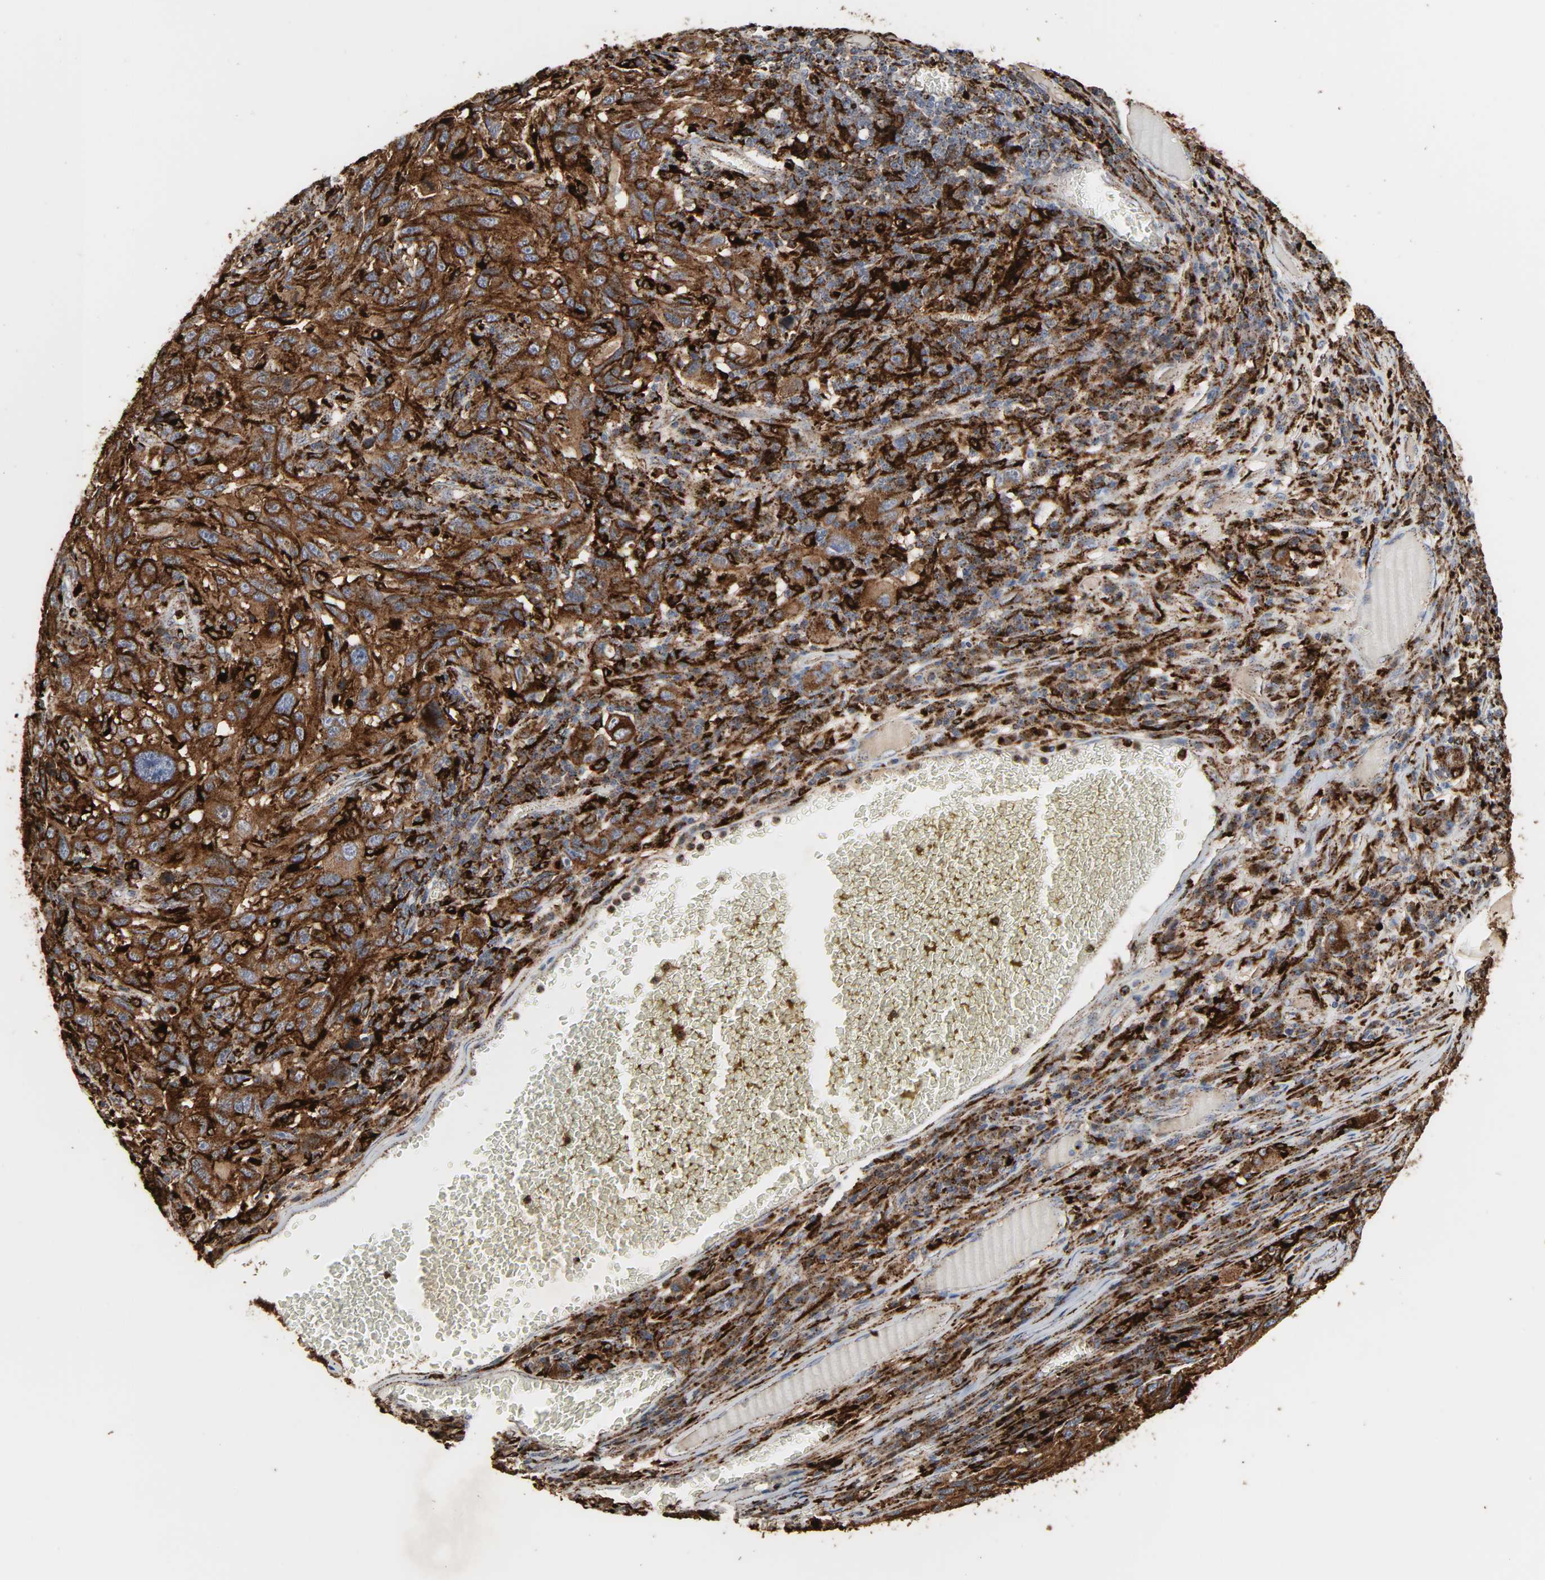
{"staining": {"intensity": "strong", "quantity": ">75%", "location": "cytoplasmic/membranous"}, "tissue": "melanoma", "cell_type": "Tumor cells", "image_type": "cancer", "snomed": [{"axis": "morphology", "description": "Malignant melanoma, NOS"}, {"axis": "topography", "description": "Skin"}], "caption": "Malignant melanoma stained for a protein reveals strong cytoplasmic/membranous positivity in tumor cells.", "gene": "PSAP", "patient": {"sex": "male", "age": 53}}